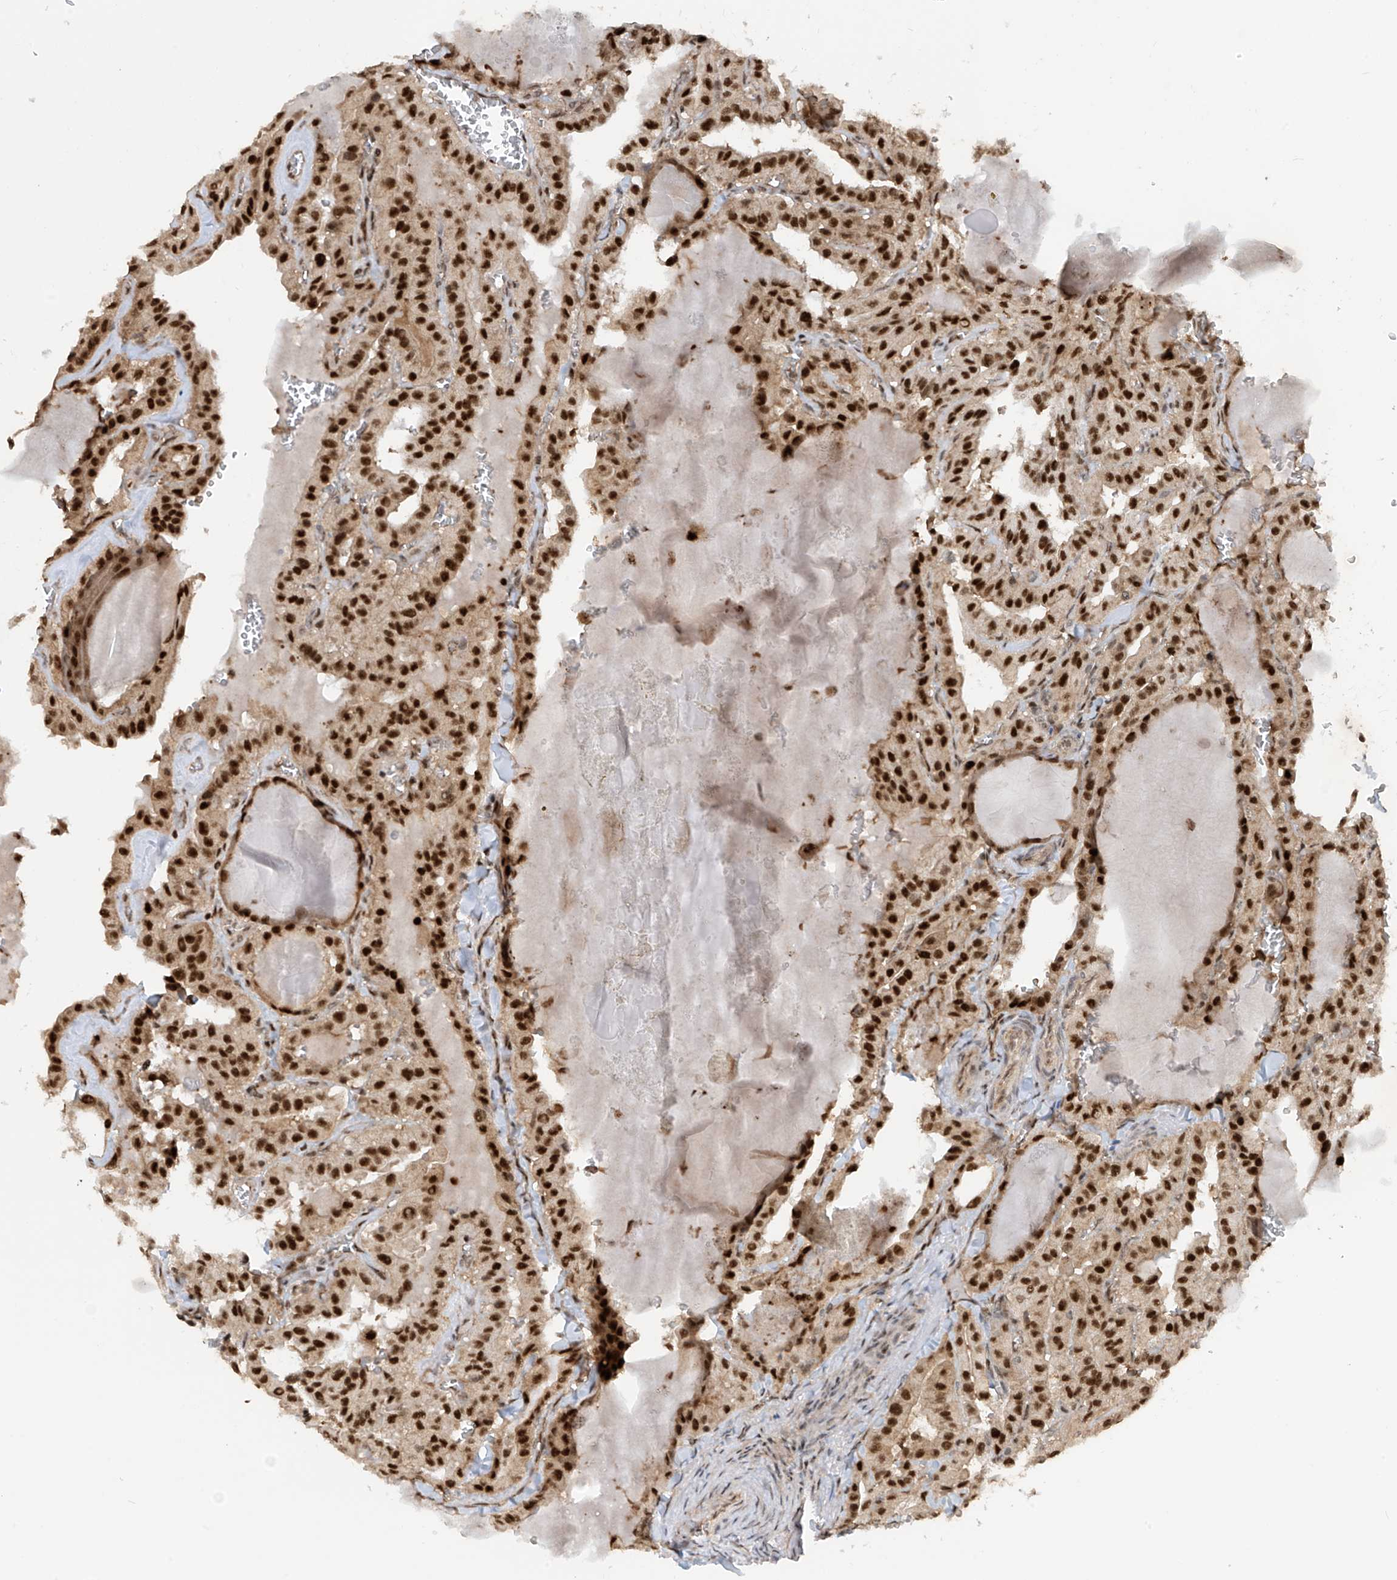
{"staining": {"intensity": "strong", "quantity": ">75%", "location": "nuclear"}, "tissue": "thyroid cancer", "cell_type": "Tumor cells", "image_type": "cancer", "snomed": [{"axis": "morphology", "description": "Papillary adenocarcinoma, NOS"}, {"axis": "topography", "description": "Thyroid gland"}], "caption": "Human thyroid papillary adenocarcinoma stained with a protein marker demonstrates strong staining in tumor cells.", "gene": "LAGE3", "patient": {"sex": "male", "age": 52}}